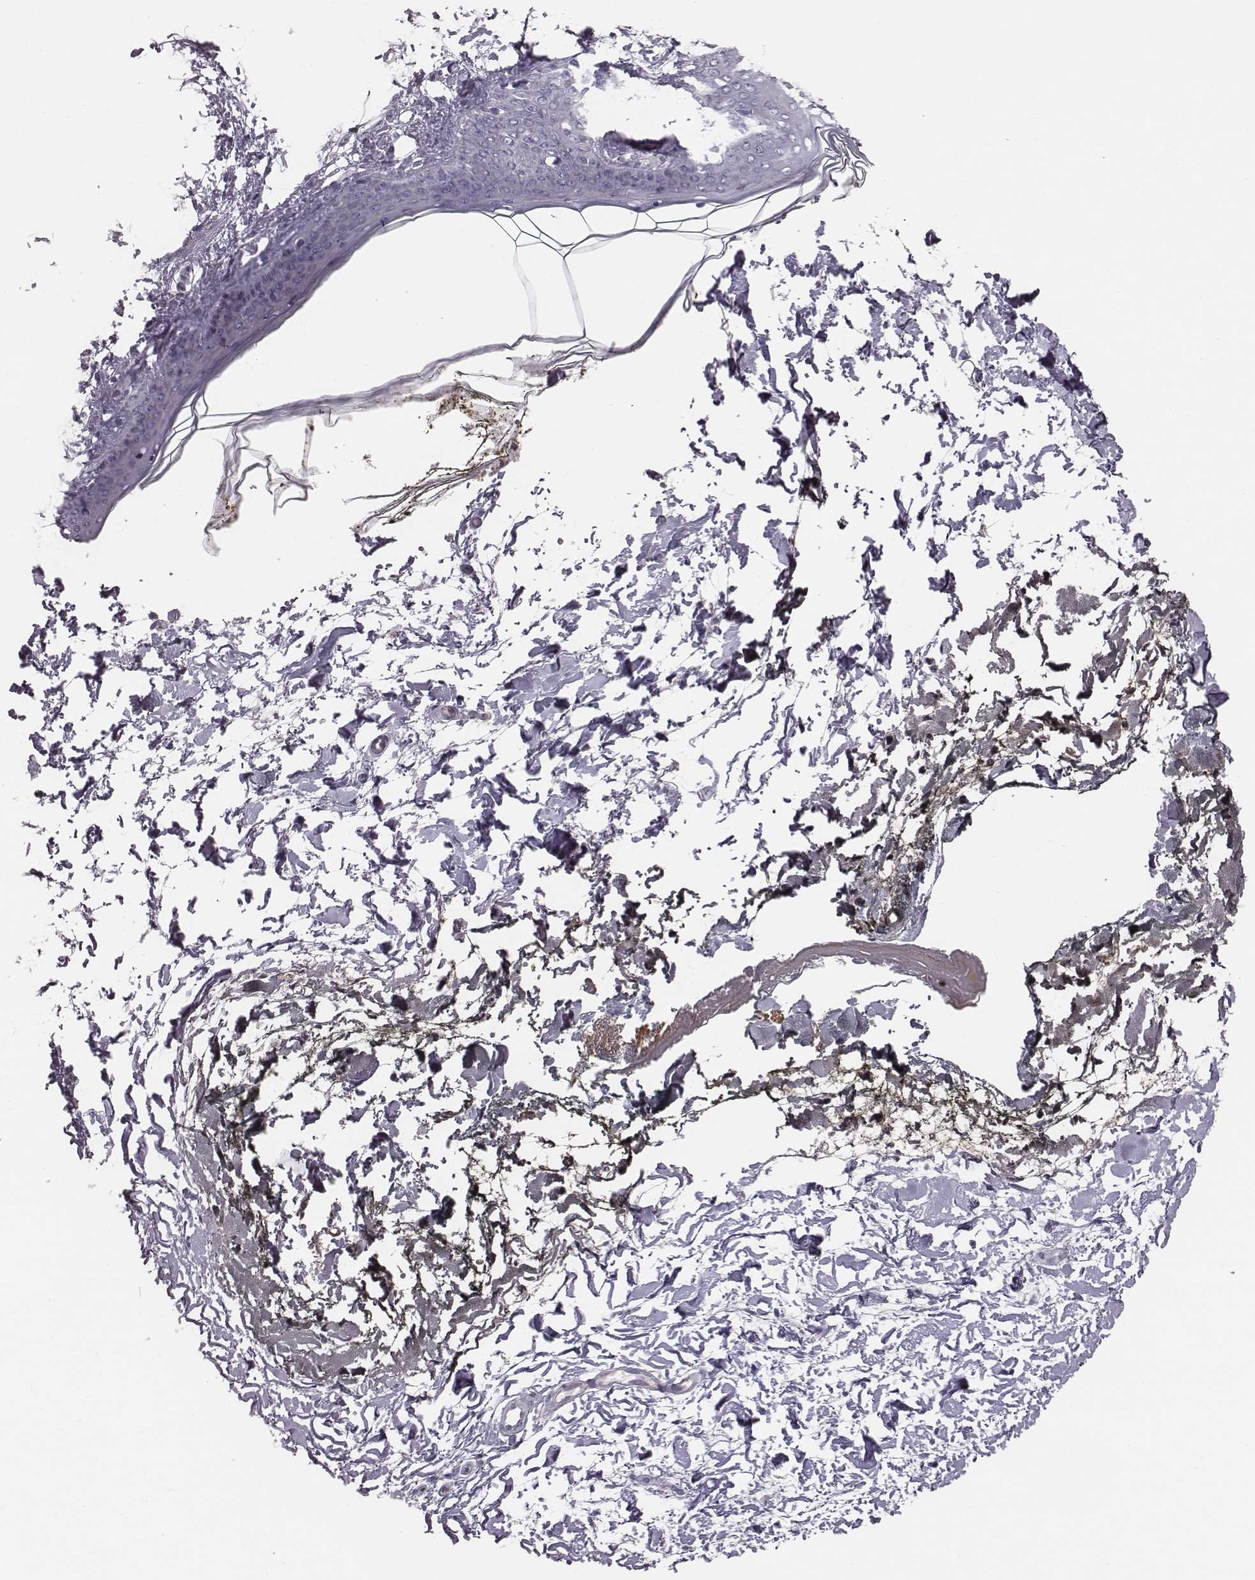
{"staining": {"intensity": "negative", "quantity": "none", "location": "none"}, "tissue": "skin", "cell_type": "Fibroblasts", "image_type": "normal", "snomed": [{"axis": "morphology", "description": "Normal tissue, NOS"}, {"axis": "topography", "description": "Skin"}], "caption": "DAB (3,3'-diaminobenzidine) immunohistochemical staining of benign skin displays no significant expression in fibroblasts. (Immunohistochemistry, brightfield microscopy, high magnification).", "gene": "CACNG4", "patient": {"sex": "female", "age": 34}}